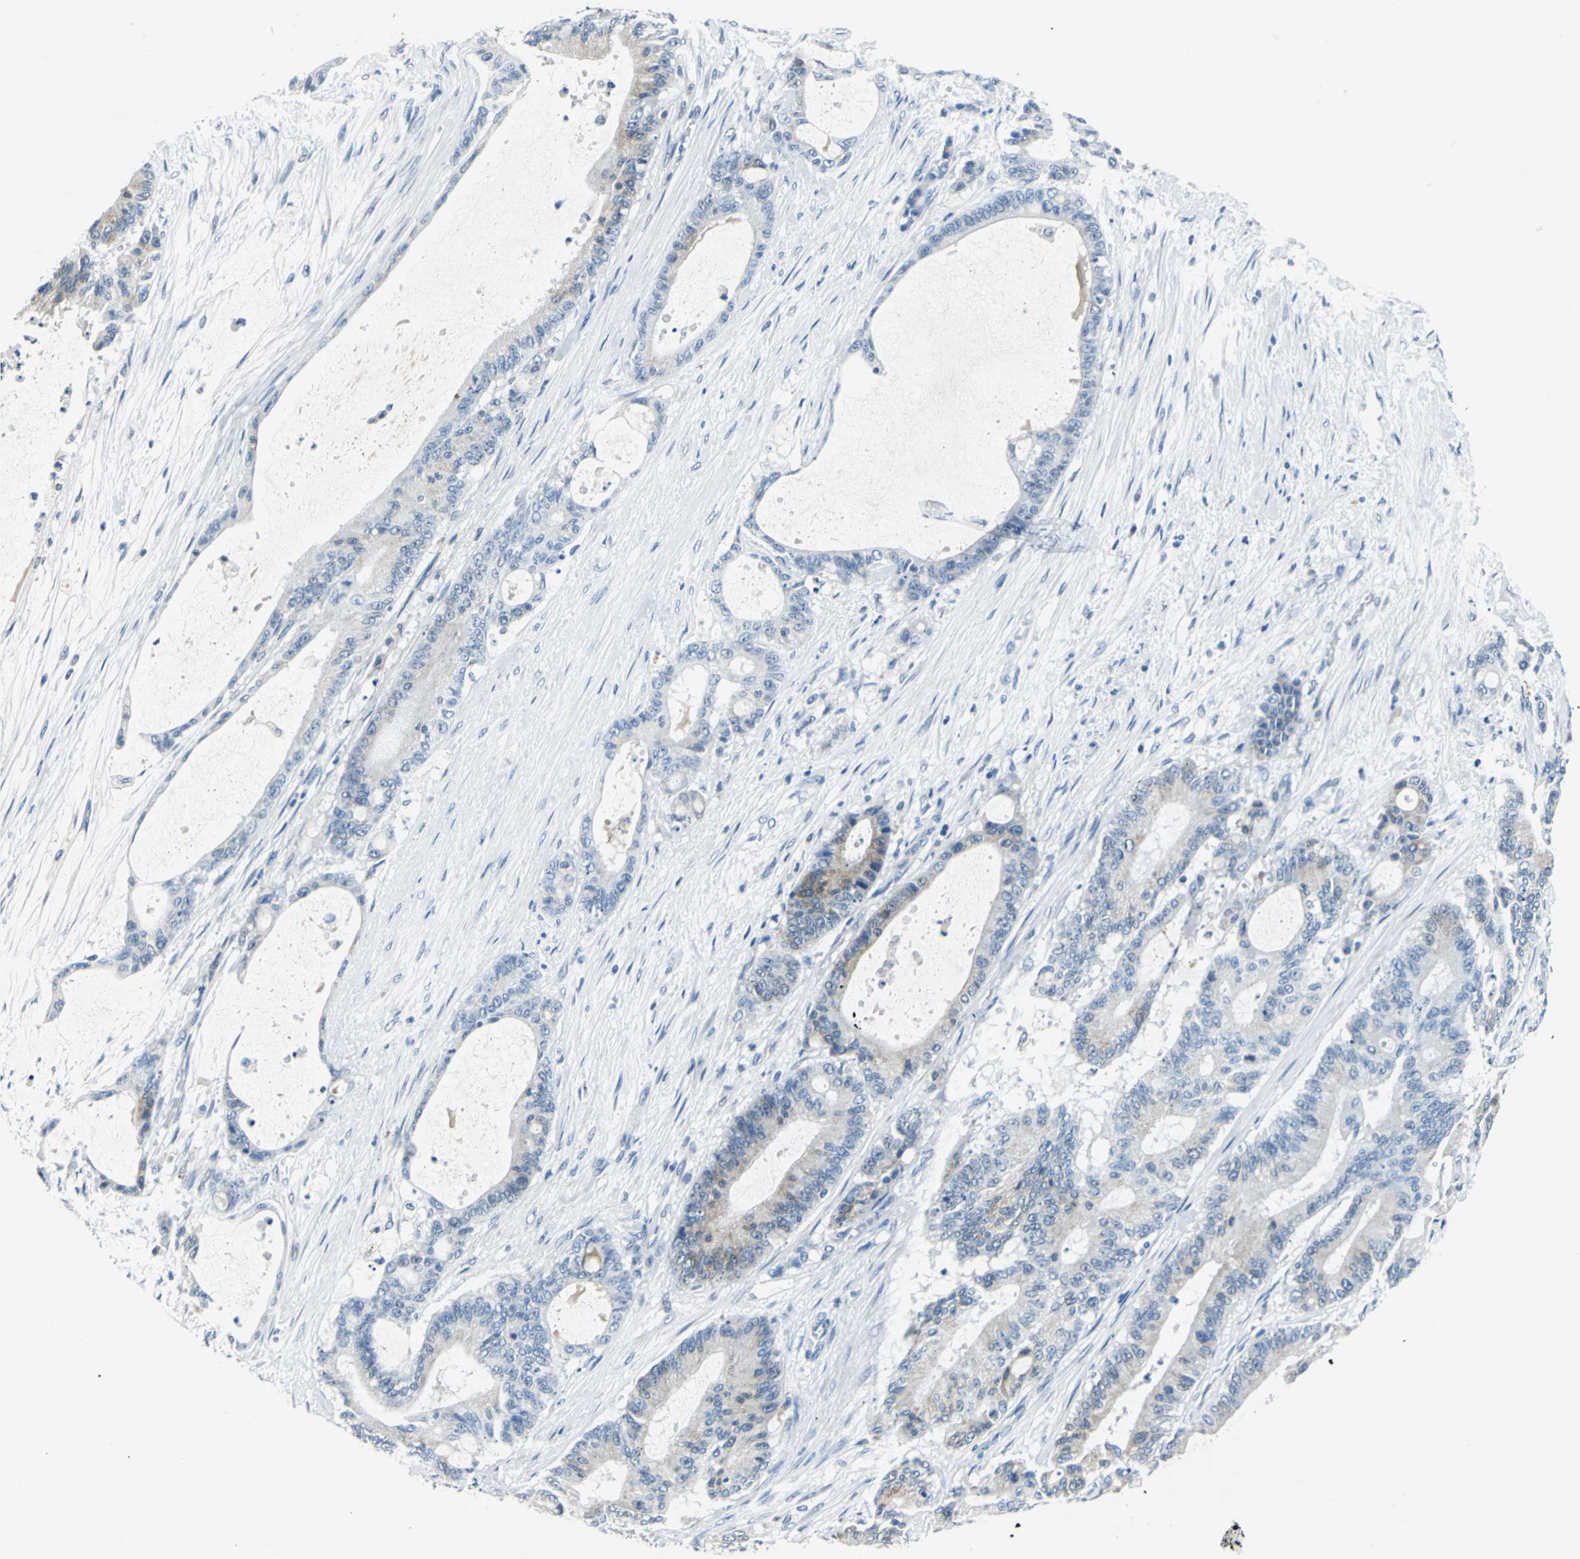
{"staining": {"intensity": "weak", "quantity": "<25%", "location": "cytoplasmic/membranous"}, "tissue": "liver cancer", "cell_type": "Tumor cells", "image_type": "cancer", "snomed": [{"axis": "morphology", "description": "Cholangiocarcinoma"}, {"axis": "topography", "description": "Liver"}], "caption": "DAB (3,3'-diaminobenzidine) immunohistochemical staining of cholangiocarcinoma (liver) reveals no significant expression in tumor cells. (IHC, brightfield microscopy, high magnification).", "gene": "TEX264", "patient": {"sex": "female", "age": 73}}